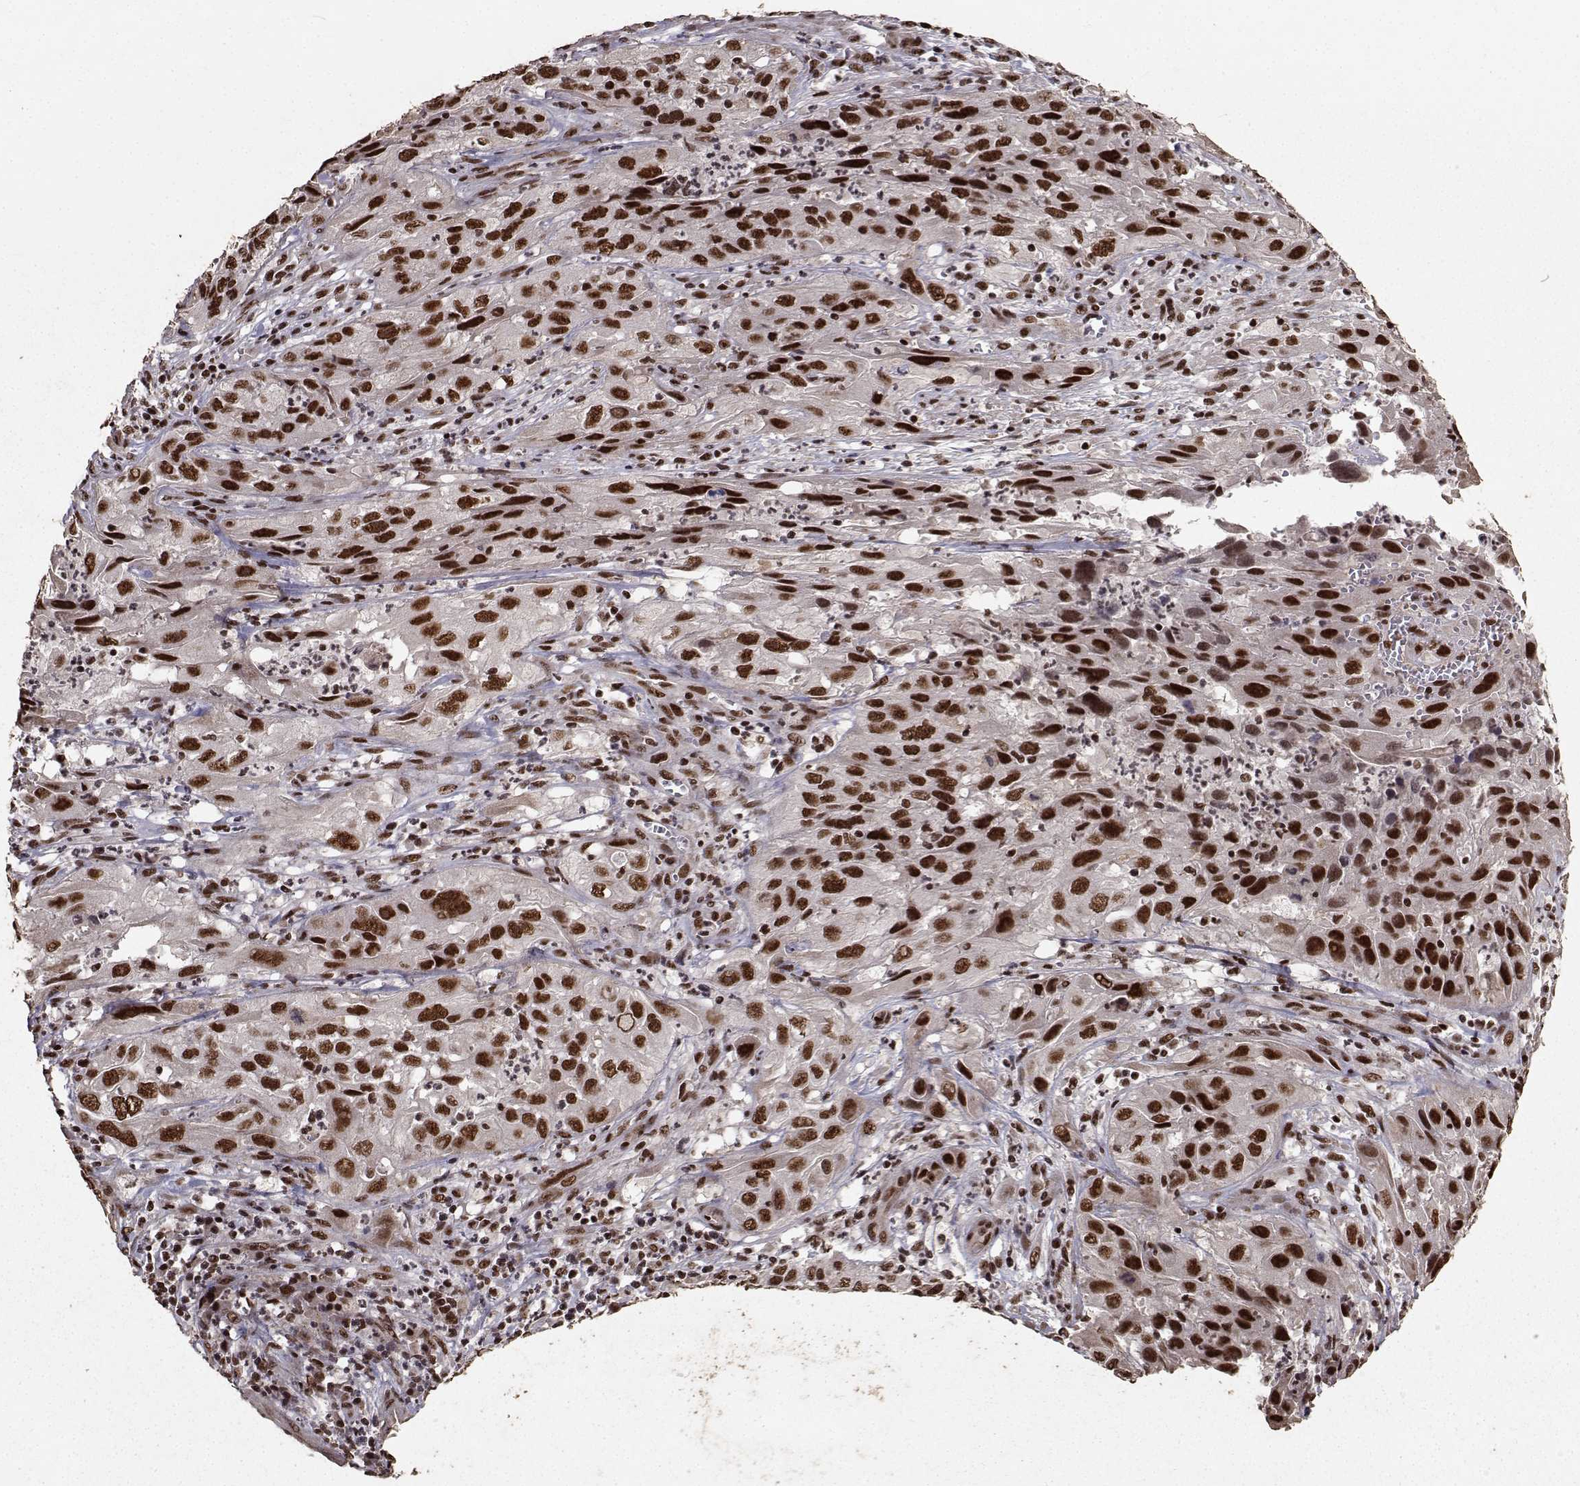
{"staining": {"intensity": "strong", "quantity": ">75%", "location": "nuclear"}, "tissue": "cervical cancer", "cell_type": "Tumor cells", "image_type": "cancer", "snomed": [{"axis": "morphology", "description": "Squamous cell carcinoma, NOS"}, {"axis": "topography", "description": "Cervix"}], "caption": "Cervical cancer (squamous cell carcinoma) stained for a protein shows strong nuclear positivity in tumor cells. The protein of interest is stained brown, and the nuclei are stained in blue (DAB IHC with brightfield microscopy, high magnification).", "gene": "SF1", "patient": {"sex": "female", "age": 32}}